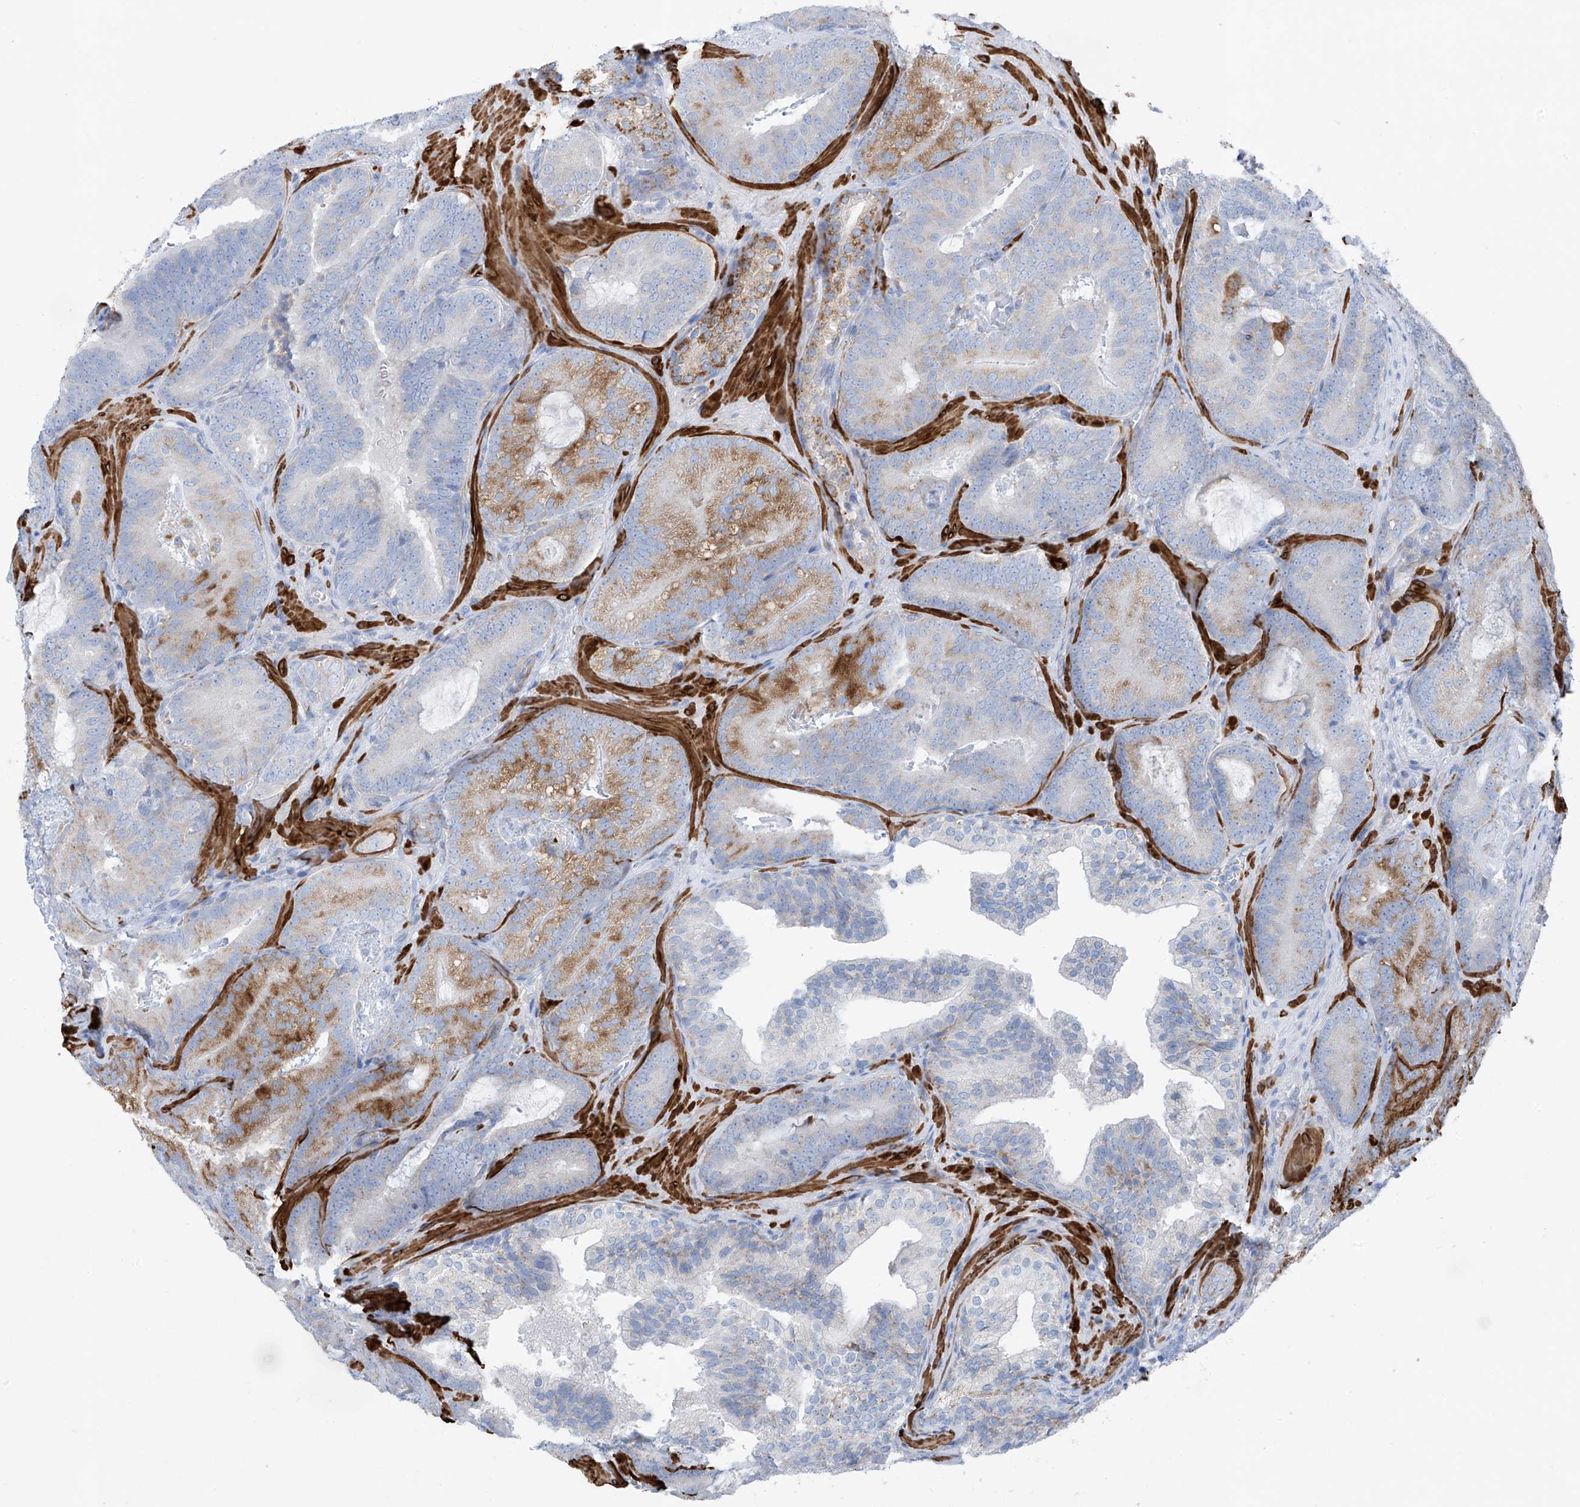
{"staining": {"intensity": "moderate", "quantity": "25%-75%", "location": "cytoplasmic/membranous"}, "tissue": "prostate cancer", "cell_type": "Tumor cells", "image_type": "cancer", "snomed": [{"axis": "morphology", "description": "Adenocarcinoma, High grade"}, {"axis": "topography", "description": "Prostate"}], "caption": "IHC of human prostate high-grade adenocarcinoma demonstrates medium levels of moderate cytoplasmic/membranous positivity in about 25%-75% of tumor cells.", "gene": "GLMP", "patient": {"sex": "male", "age": 66}}